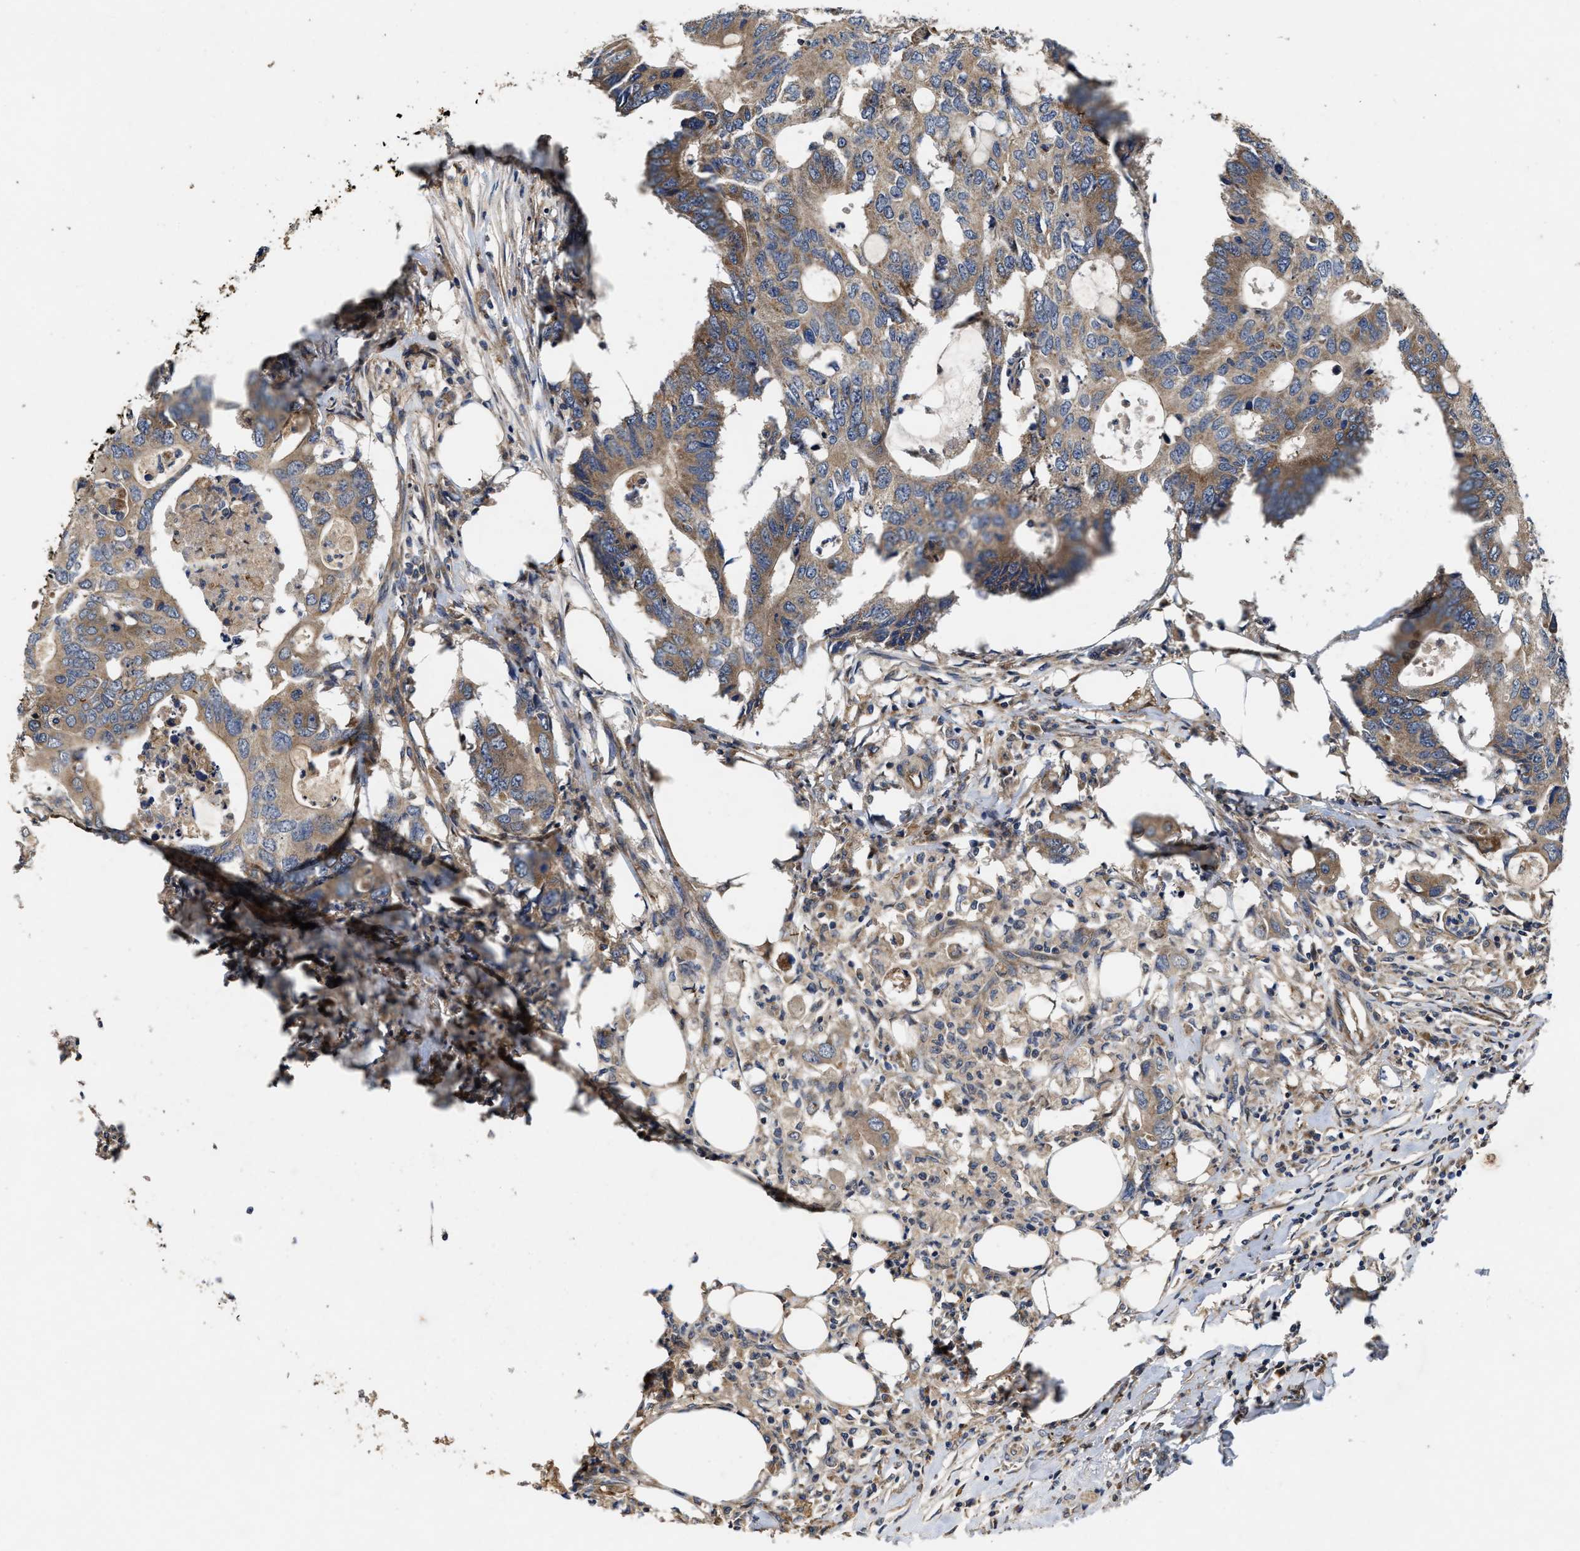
{"staining": {"intensity": "moderate", "quantity": ">75%", "location": "cytoplasmic/membranous"}, "tissue": "colorectal cancer", "cell_type": "Tumor cells", "image_type": "cancer", "snomed": [{"axis": "morphology", "description": "Adenocarcinoma, NOS"}, {"axis": "topography", "description": "Colon"}], "caption": "Immunohistochemistry (DAB) staining of human adenocarcinoma (colorectal) demonstrates moderate cytoplasmic/membranous protein expression in about >75% of tumor cells.", "gene": "EFNA4", "patient": {"sex": "male", "age": 71}}